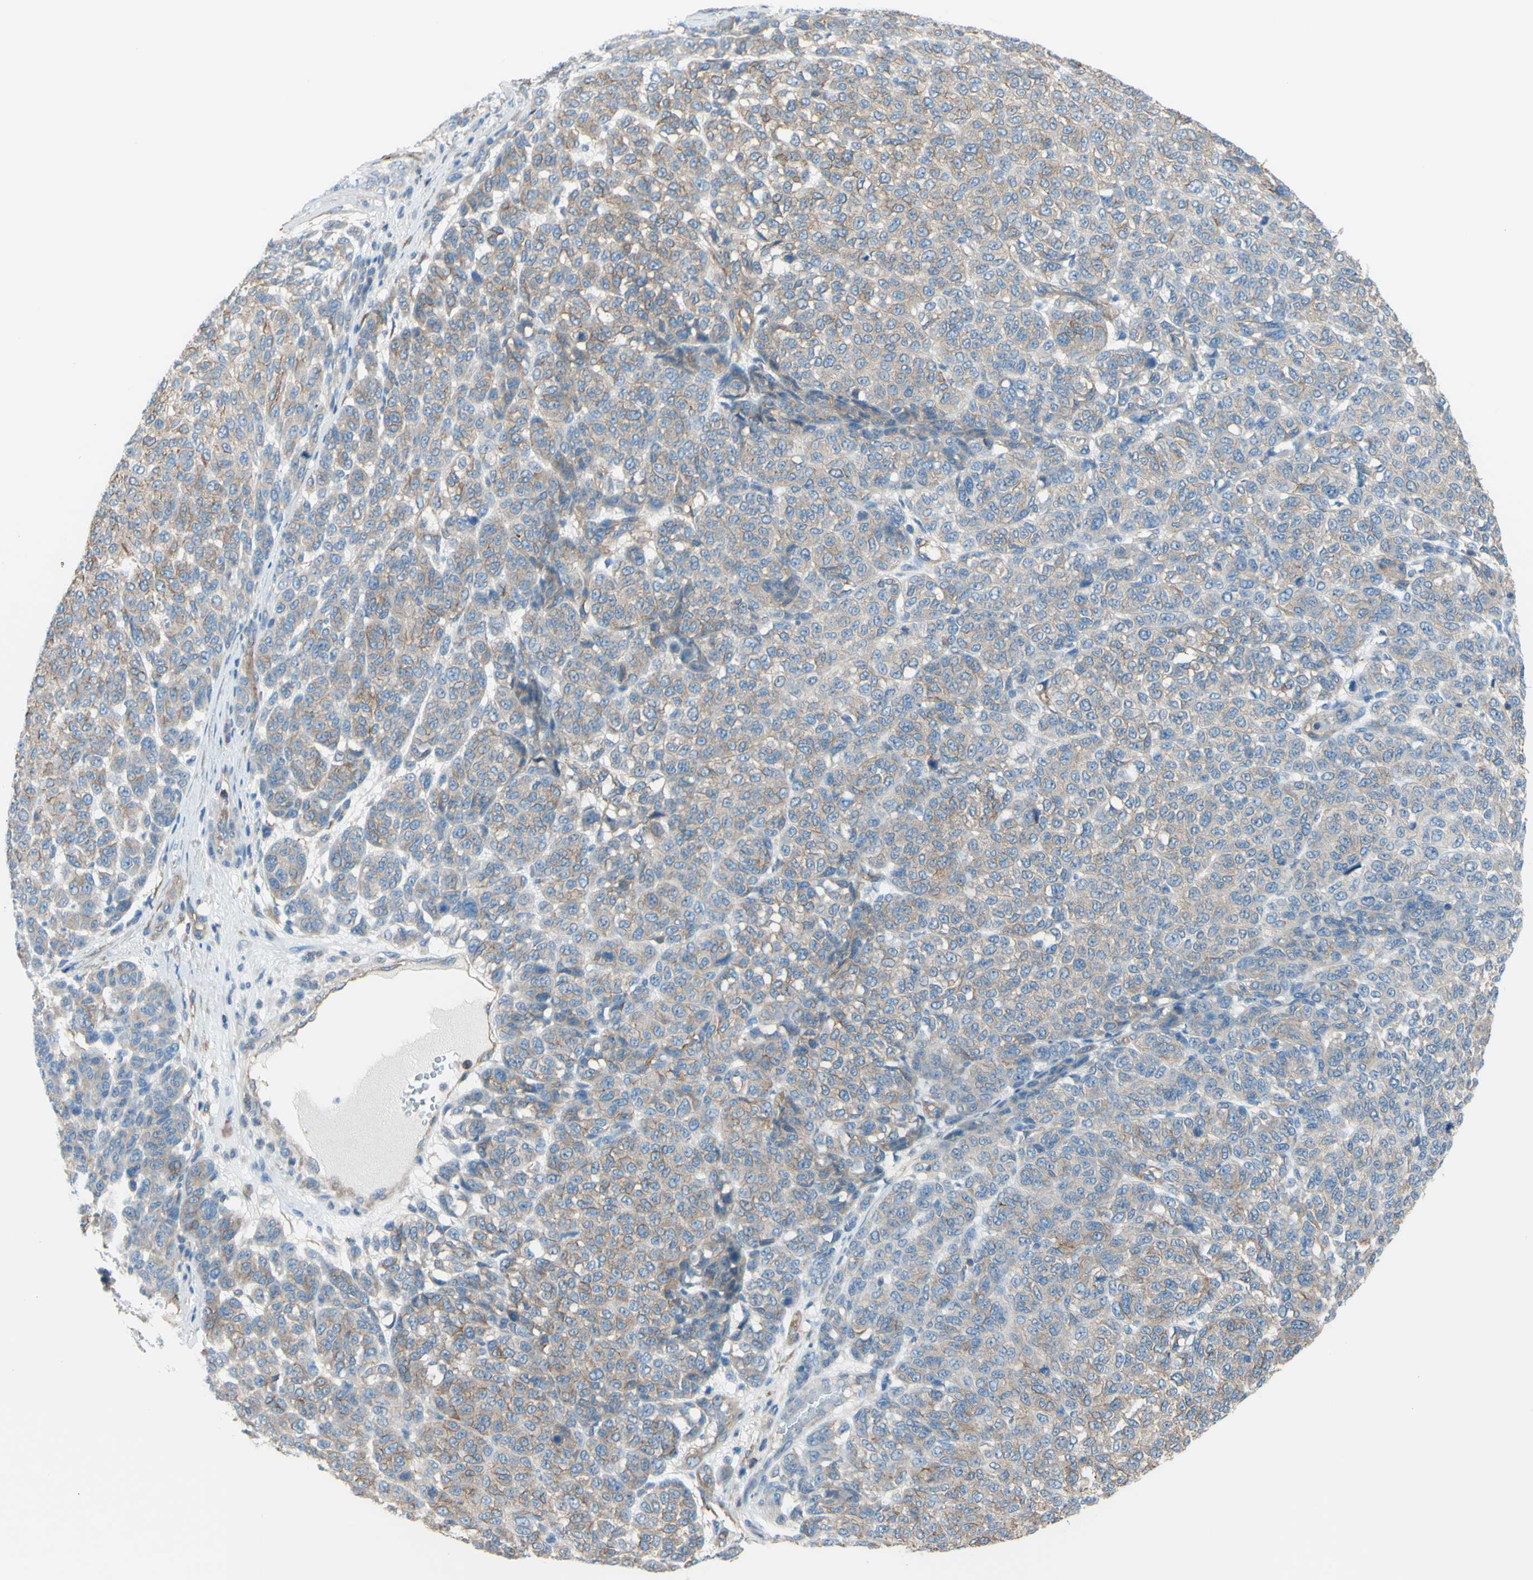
{"staining": {"intensity": "negative", "quantity": "none", "location": "none"}, "tissue": "melanoma", "cell_type": "Tumor cells", "image_type": "cancer", "snomed": [{"axis": "morphology", "description": "Malignant melanoma, NOS"}, {"axis": "topography", "description": "Skin"}], "caption": "DAB (3,3'-diaminobenzidine) immunohistochemical staining of melanoma shows no significant expression in tumor cells.", "gene": "ADD1", "patient": {"sex": "male", "age": 59}}